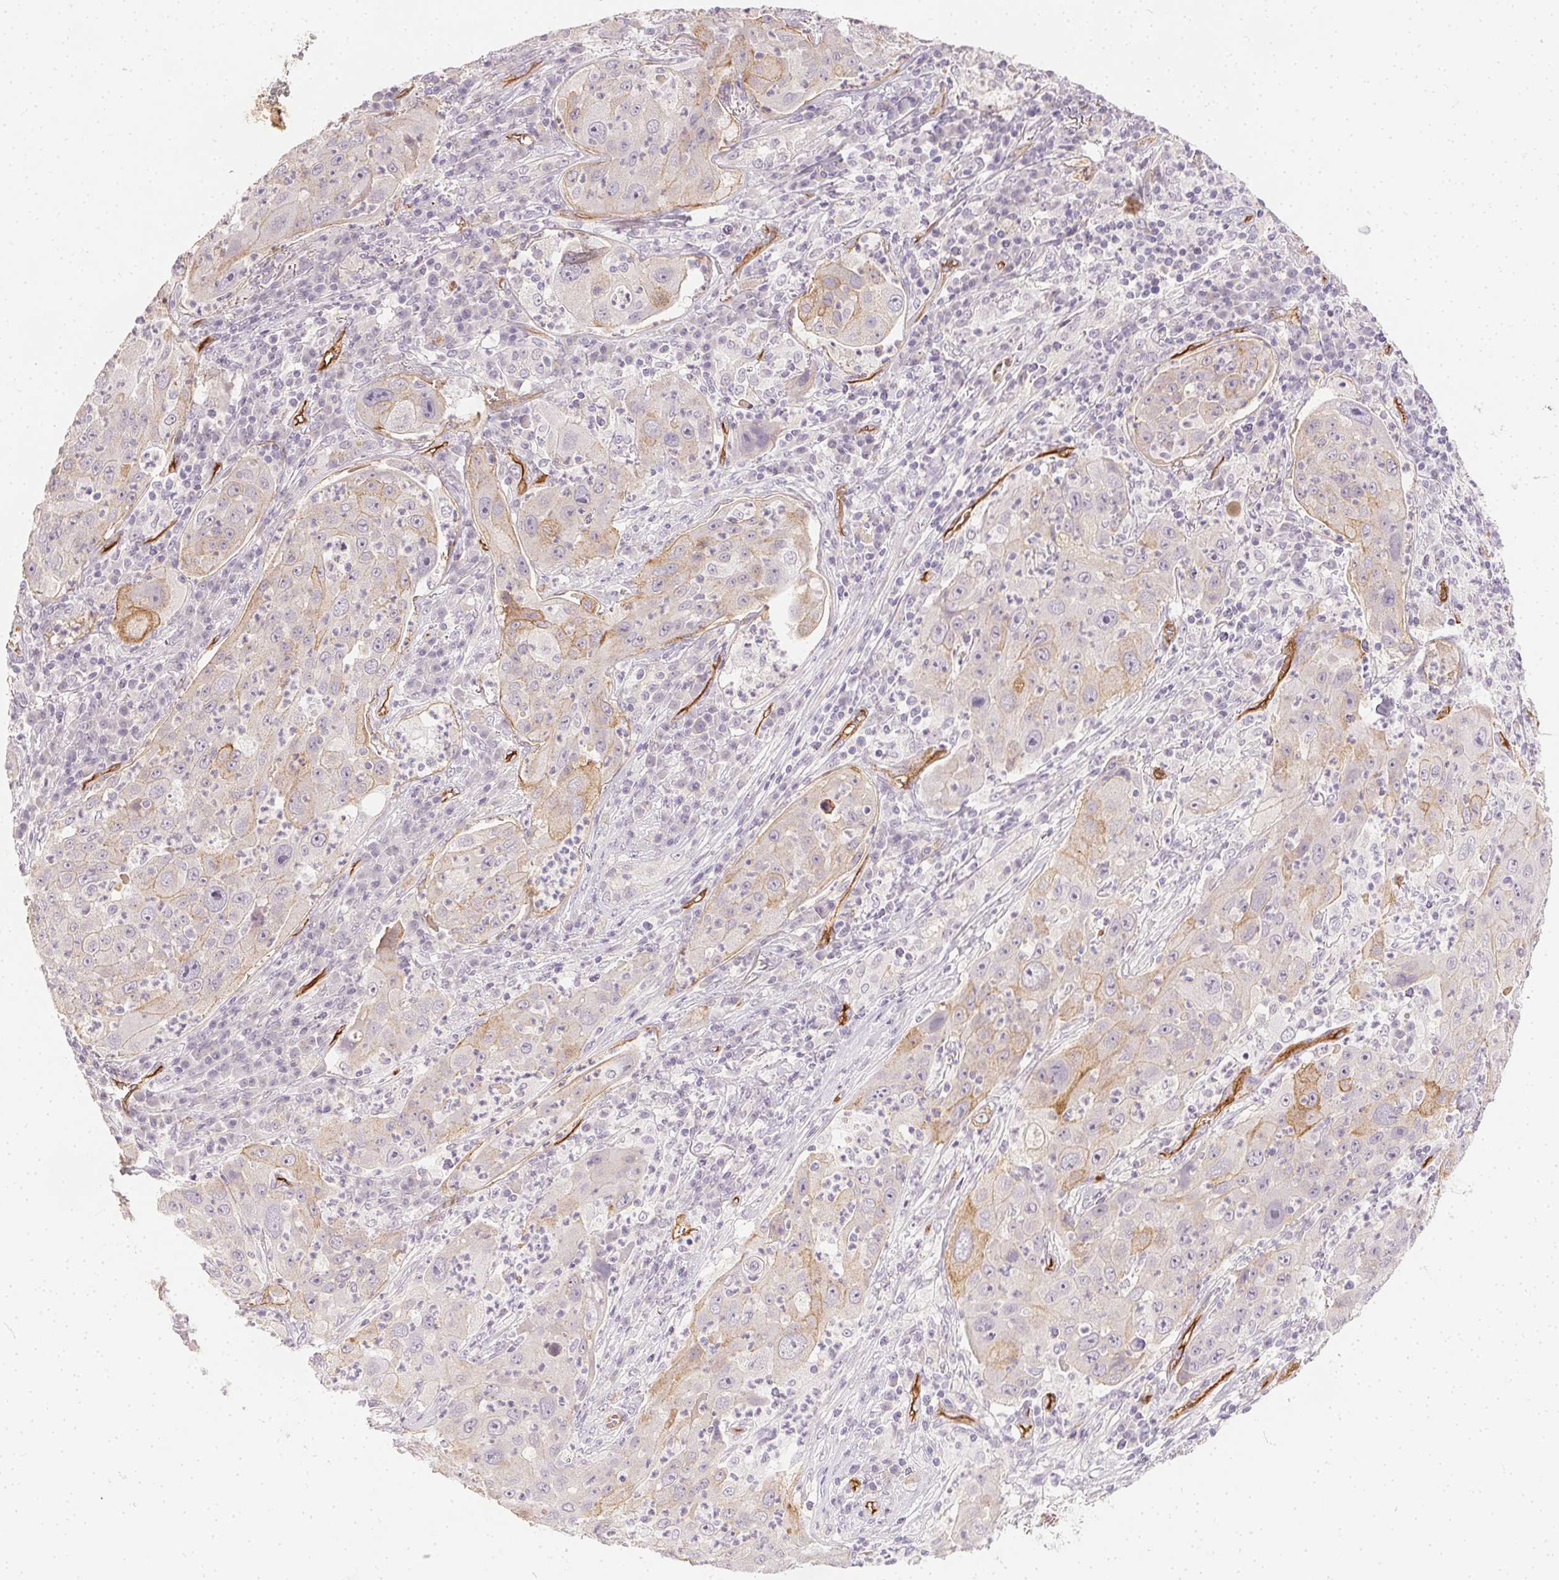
{"staining": {"intensity": "negative", "quantity": "none", "location": "none"}, "tissue": "lung cancer", "cell_type": "Tumor cells", "image_type": "cancer", "snomed": [{"axis": "morphology", "description": "Squamous cell carcinoma, NOS"}, {"axis": "topography", "description": "Lung"}], "caption": "The image shows no significant expression in tumor cells of lung cancer (squamous cell carcinoma).", "gene": "PODXL", "patient": {"sex": "female", "age": 59}}